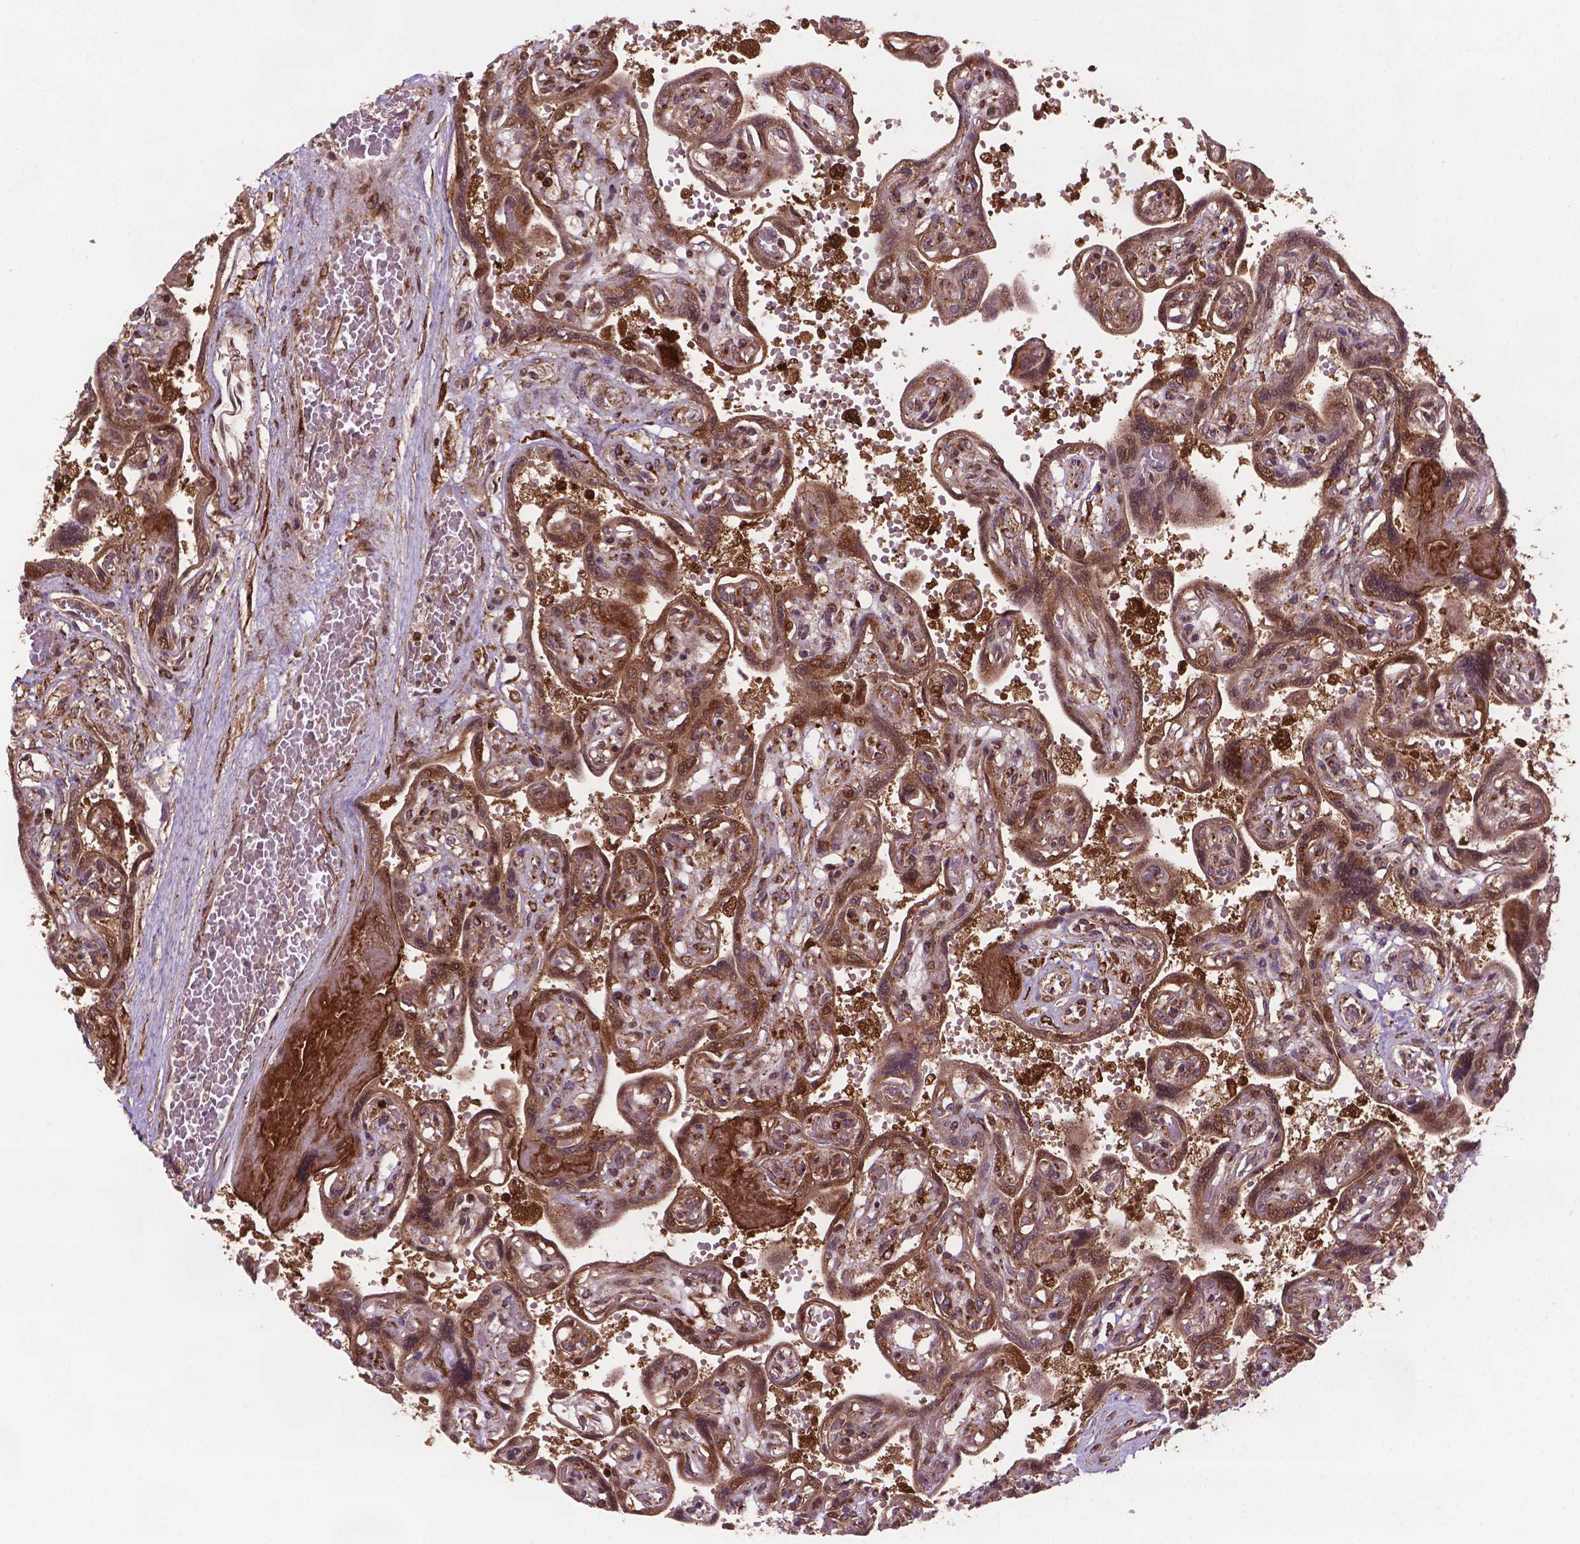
{"staining": {"intensity": "moderate", "quantity": ">75%", "location": "cytoplasmic/membranous,nuclear"}, "tissue": "placenta", "cell_type": "Decidual cells", "image_type": "normal", "snomed": [{"axis": "morphology", "description": "Normal tissue, NOS"}, {"axis": "topography", "description": "Placenta"}], "caption": "Immunohistochemical staining of unremarkable human placenta shows moderate cytoplasmic/membranous,nuclear protein staining in approximately >75% of decidual cells.", "gene": "PLIN3", "patient": {"sex": "female", "age": 32}}